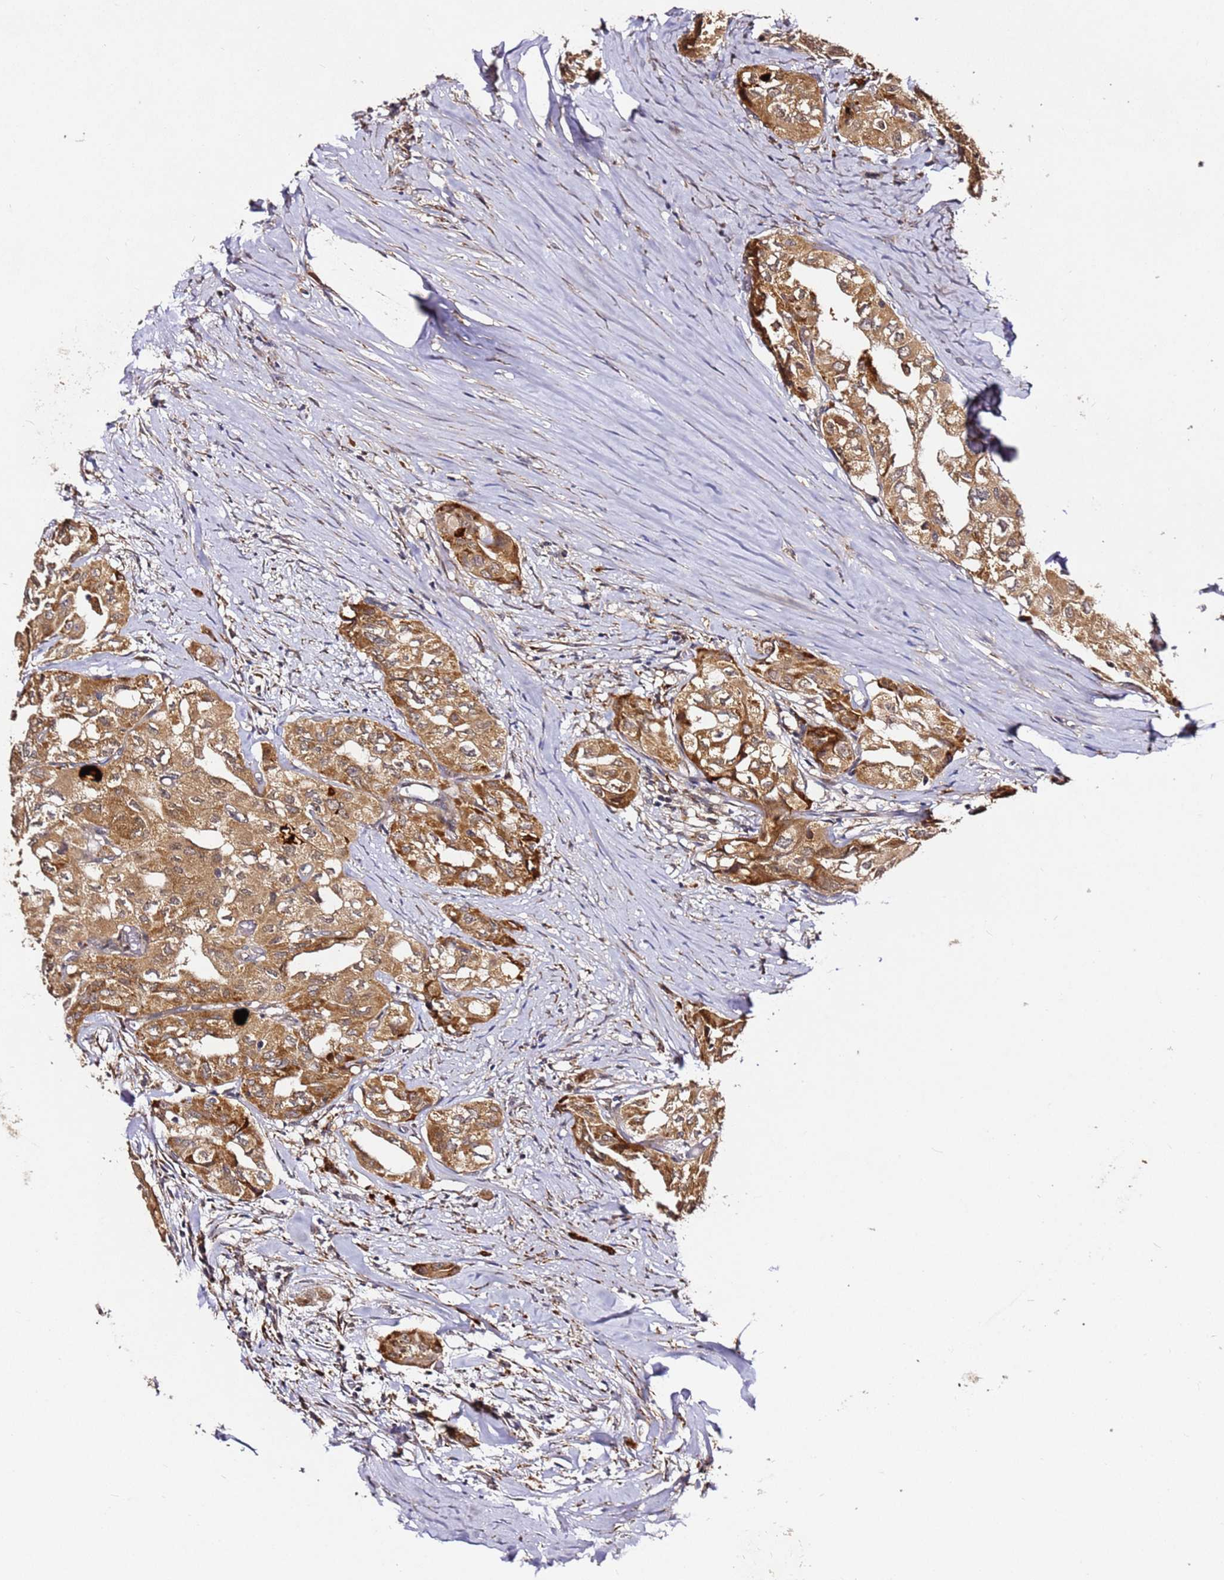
{"staining": {"intensity": "moderate", "quantity": ">75%", "location": "cytoplasmic/membranous"}, "tissue": "thyroid cancer", "cell_type": "Tumor cells", "image_type": "cancer", "snomed": [{"axis": "morphology", "description": "Papillary adenocarcinoma, NOS"}, {"axis": "topography", "description": "Thyroid gland"}], "caption": "A histopathology image of thyroid papillary adenocarcinoma stained for a protein reveals moderate cytoplasmic/membranous brown staining in tumor cells. (IHC, brightfield microscopy, high magnification).", "gene": "ALG11", "patient": {"sex": "female", "age": 59}}